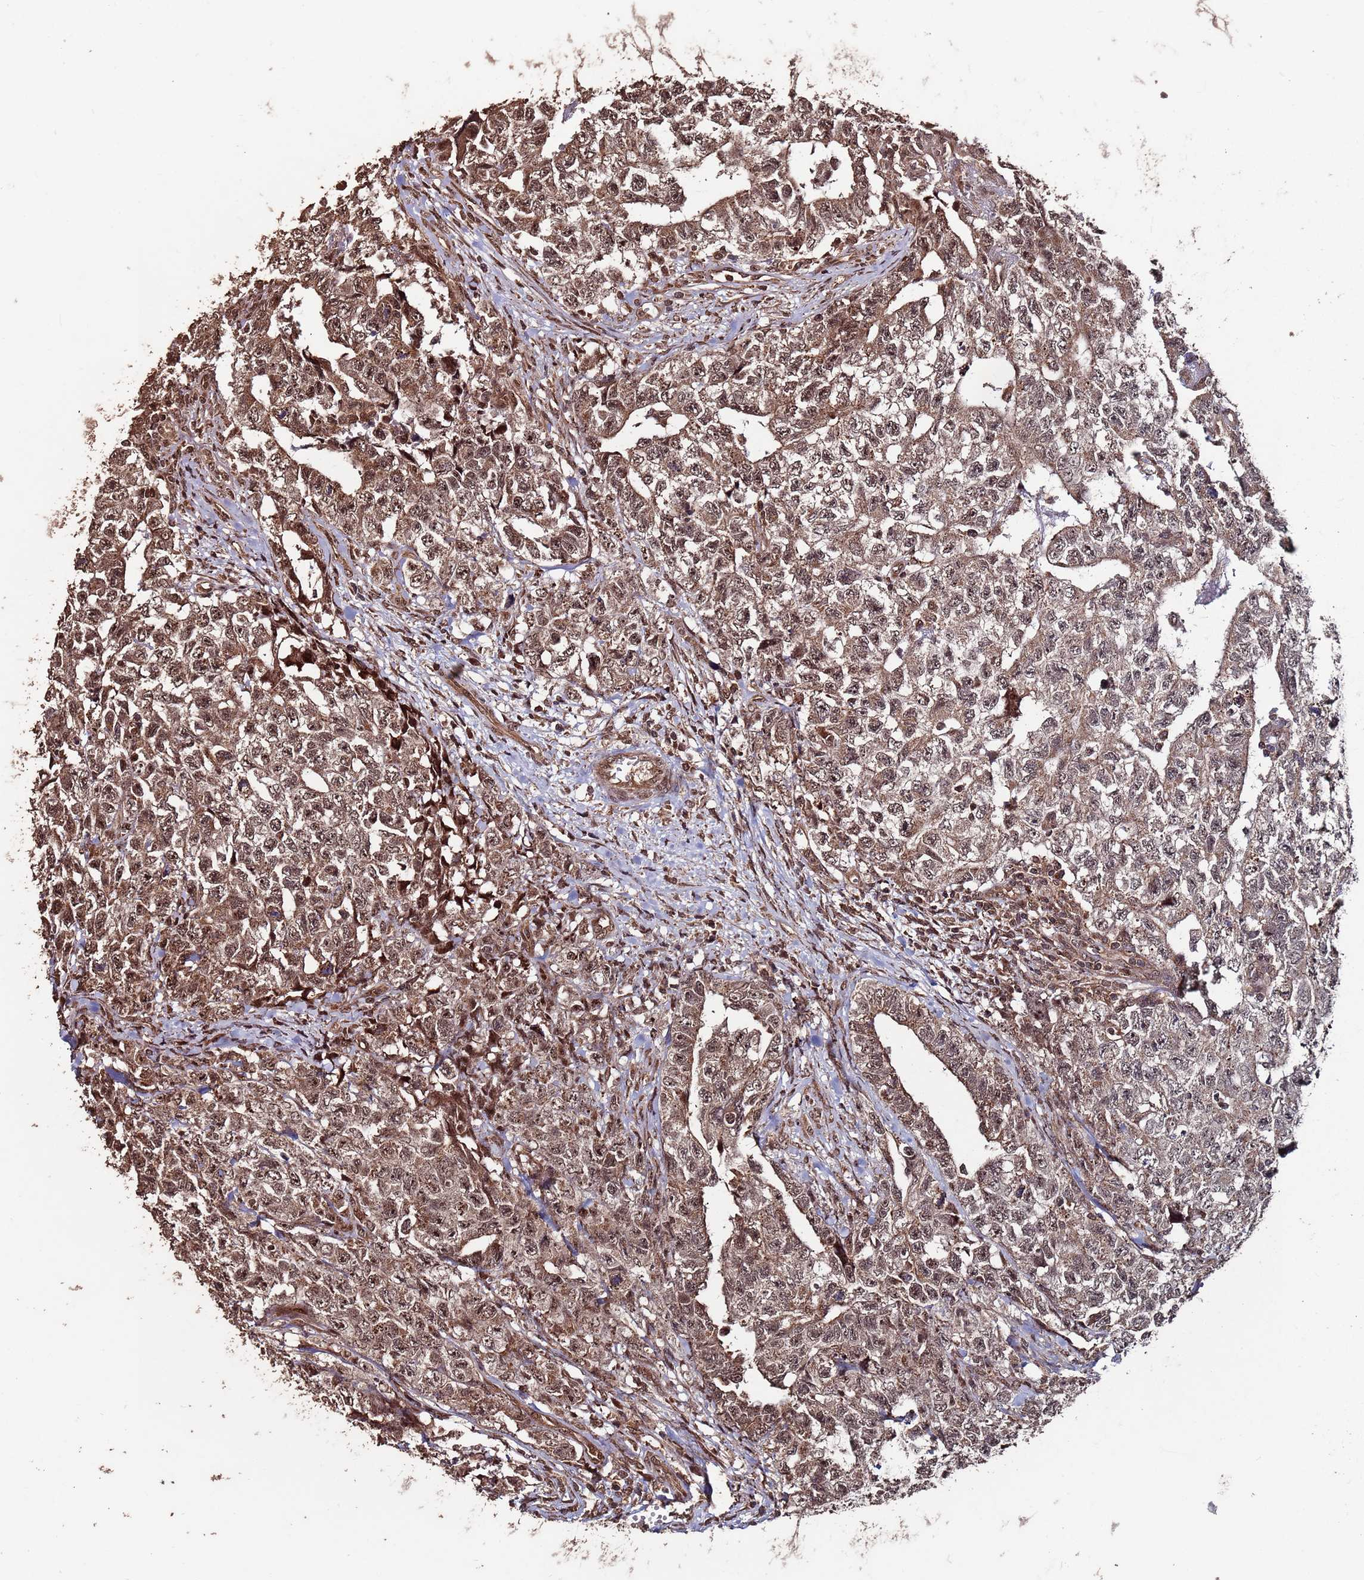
{"staining": {"intensity": "moderate", "quantity": "25%-75%", "location": "cytoplasmic/membranous,nuclear"}, "tissue": "testis cancer", "cell_type": "Tumor cells", "image_type": "cancer", "snomed": [{"axis": "morphology", "description": "Carcinoma, Embryonal, NOS"}, {"axis": "topography", "description": "Testis"}], "caption": "Human testis embryonal carcinoma stained for a protein (brown) demonstrates moderate cytoplasmic/membranous and nuclear positive staining in about 25%-75% of tumor cells.", "gene": "PRR7", "patient": {"sex": "male", "age": 31}}